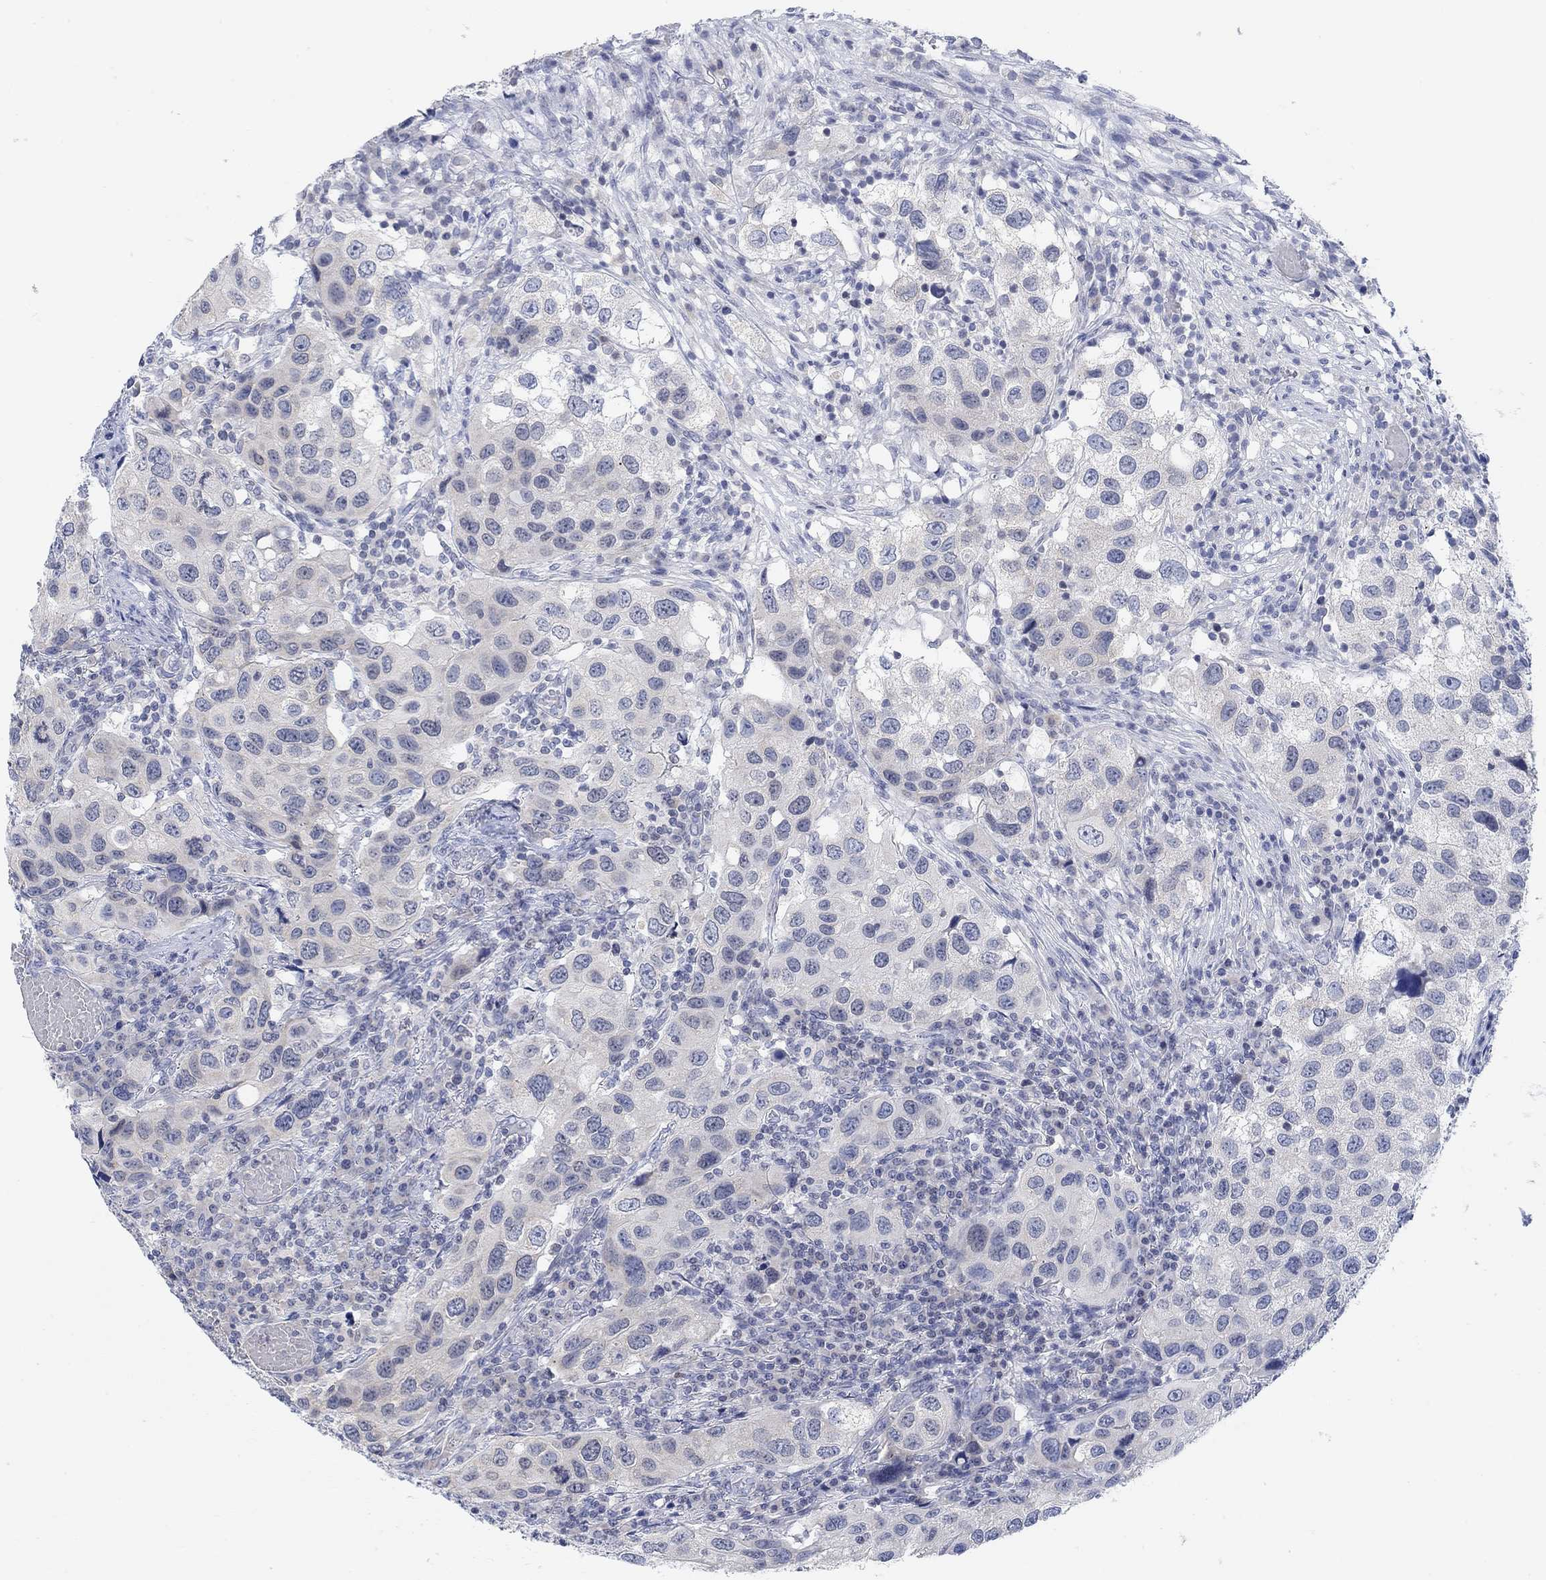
{"staining": {"intensity": "negative", "quantity": "none", "location": "none"}, "tissue": "urothelial cancer", "cell_type": "Tumor cells", "image_type": "cancer", "snomed": [{"axis": "morphology", "description": "Urothelial carcinoma, High grade"}, {"axis": "topography", "description": "Urinary bladder"}], "caption": "There is no significant staining in tumor cells of high-grade urothelial carcinoma.", "gene": "ATP6V1E2", "patient": {"sex": "male", "age": 79}}